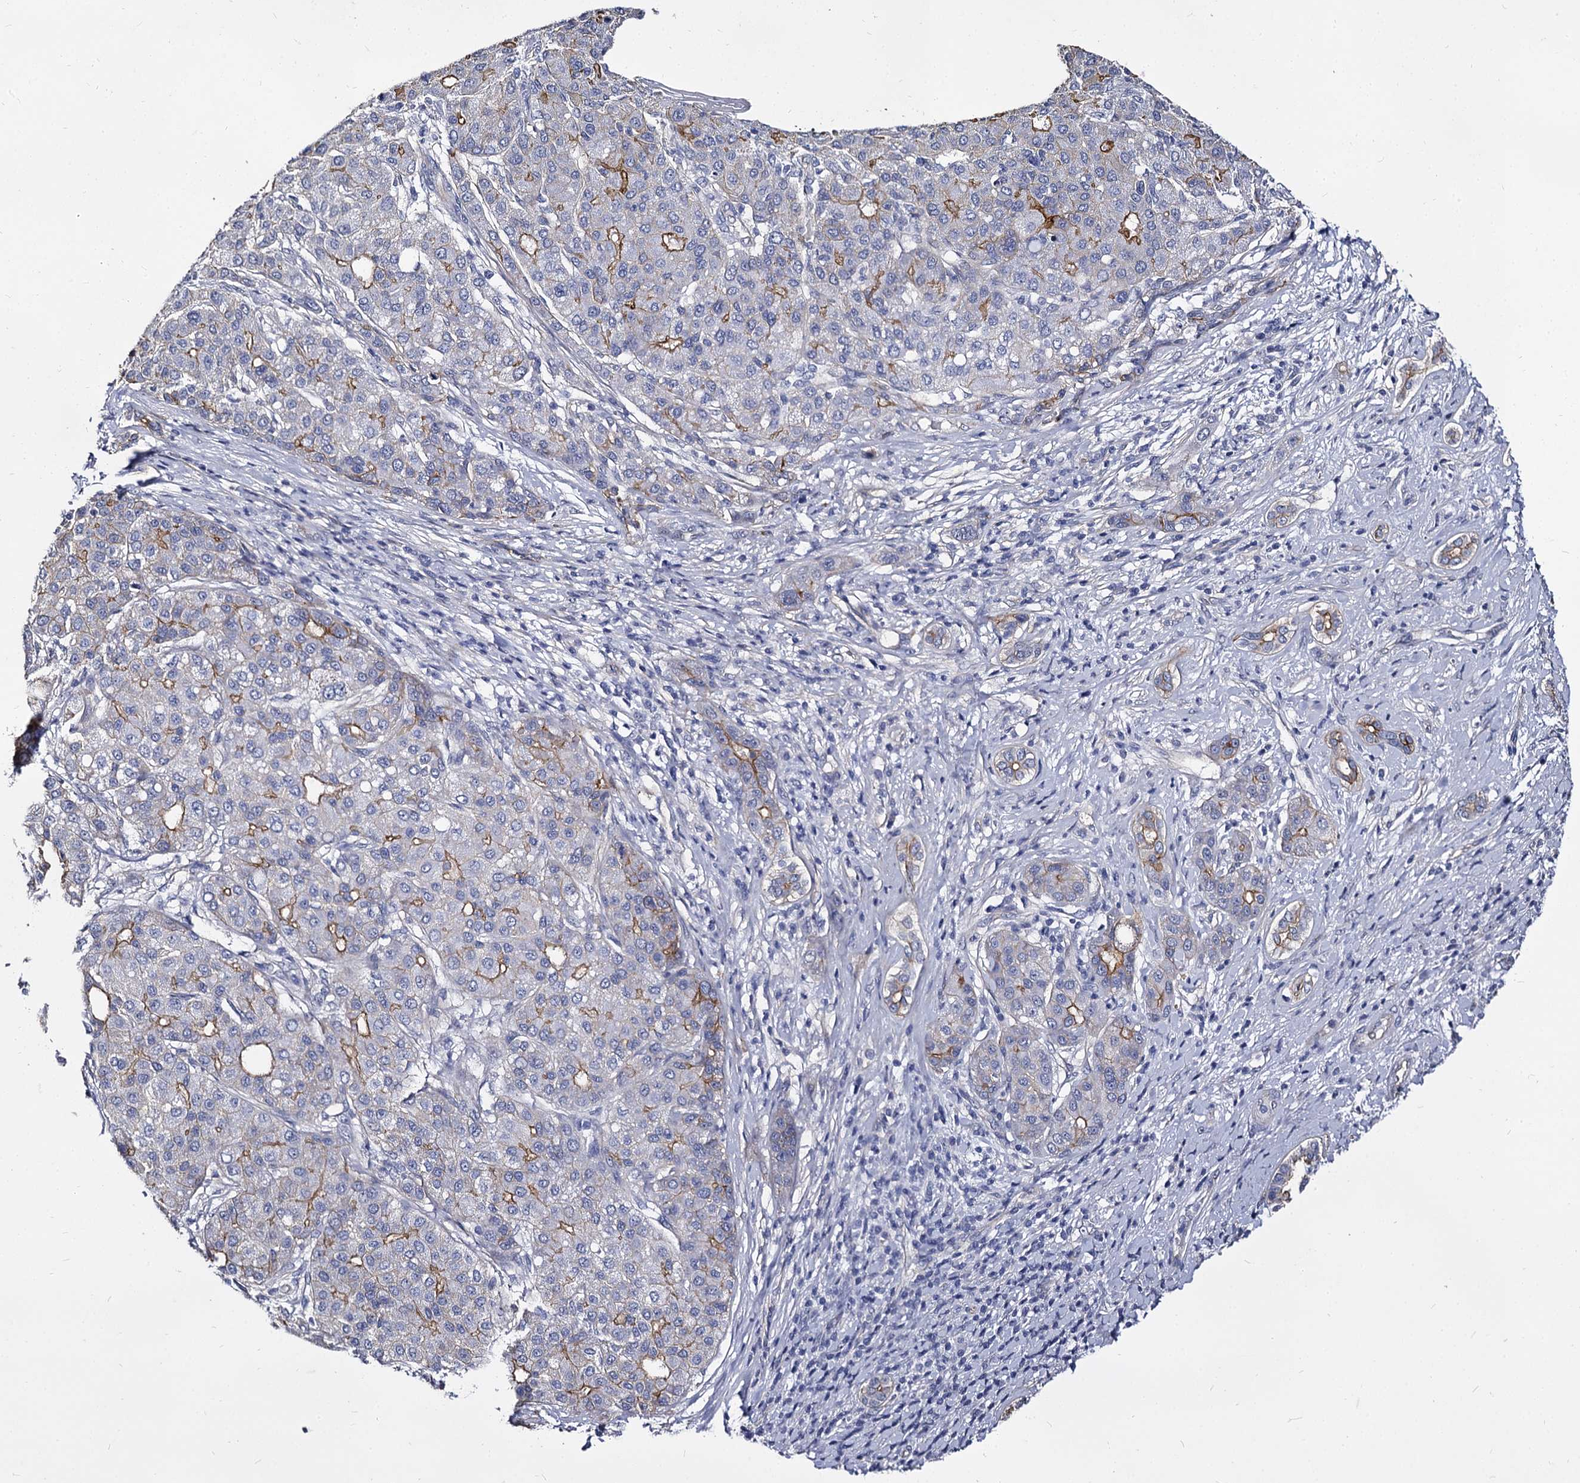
{"staining": {"intensity": "moderate", "quantity": "25%-75%", "location": "cytoplasmic/membranous"}, "tissue": "liver cancer", "cell_type": "Tumor cells", "image_type": "cancer", "snomed": [{"axis": "morphology", "description": "Carcinoma, Hepatocellular, NOS"}, {"axis": "topography", "description": "Liver"}], "caption": "This image shows immunohistochemistry (IHC) staining of liver cancer (hepatocellular carcinoma), with medium moderate cytoplasmic/membranous staining in about 25%-75% of tumor cells.", "gene": "CBFB", "patient": {"sex": "male", "age": 65}}